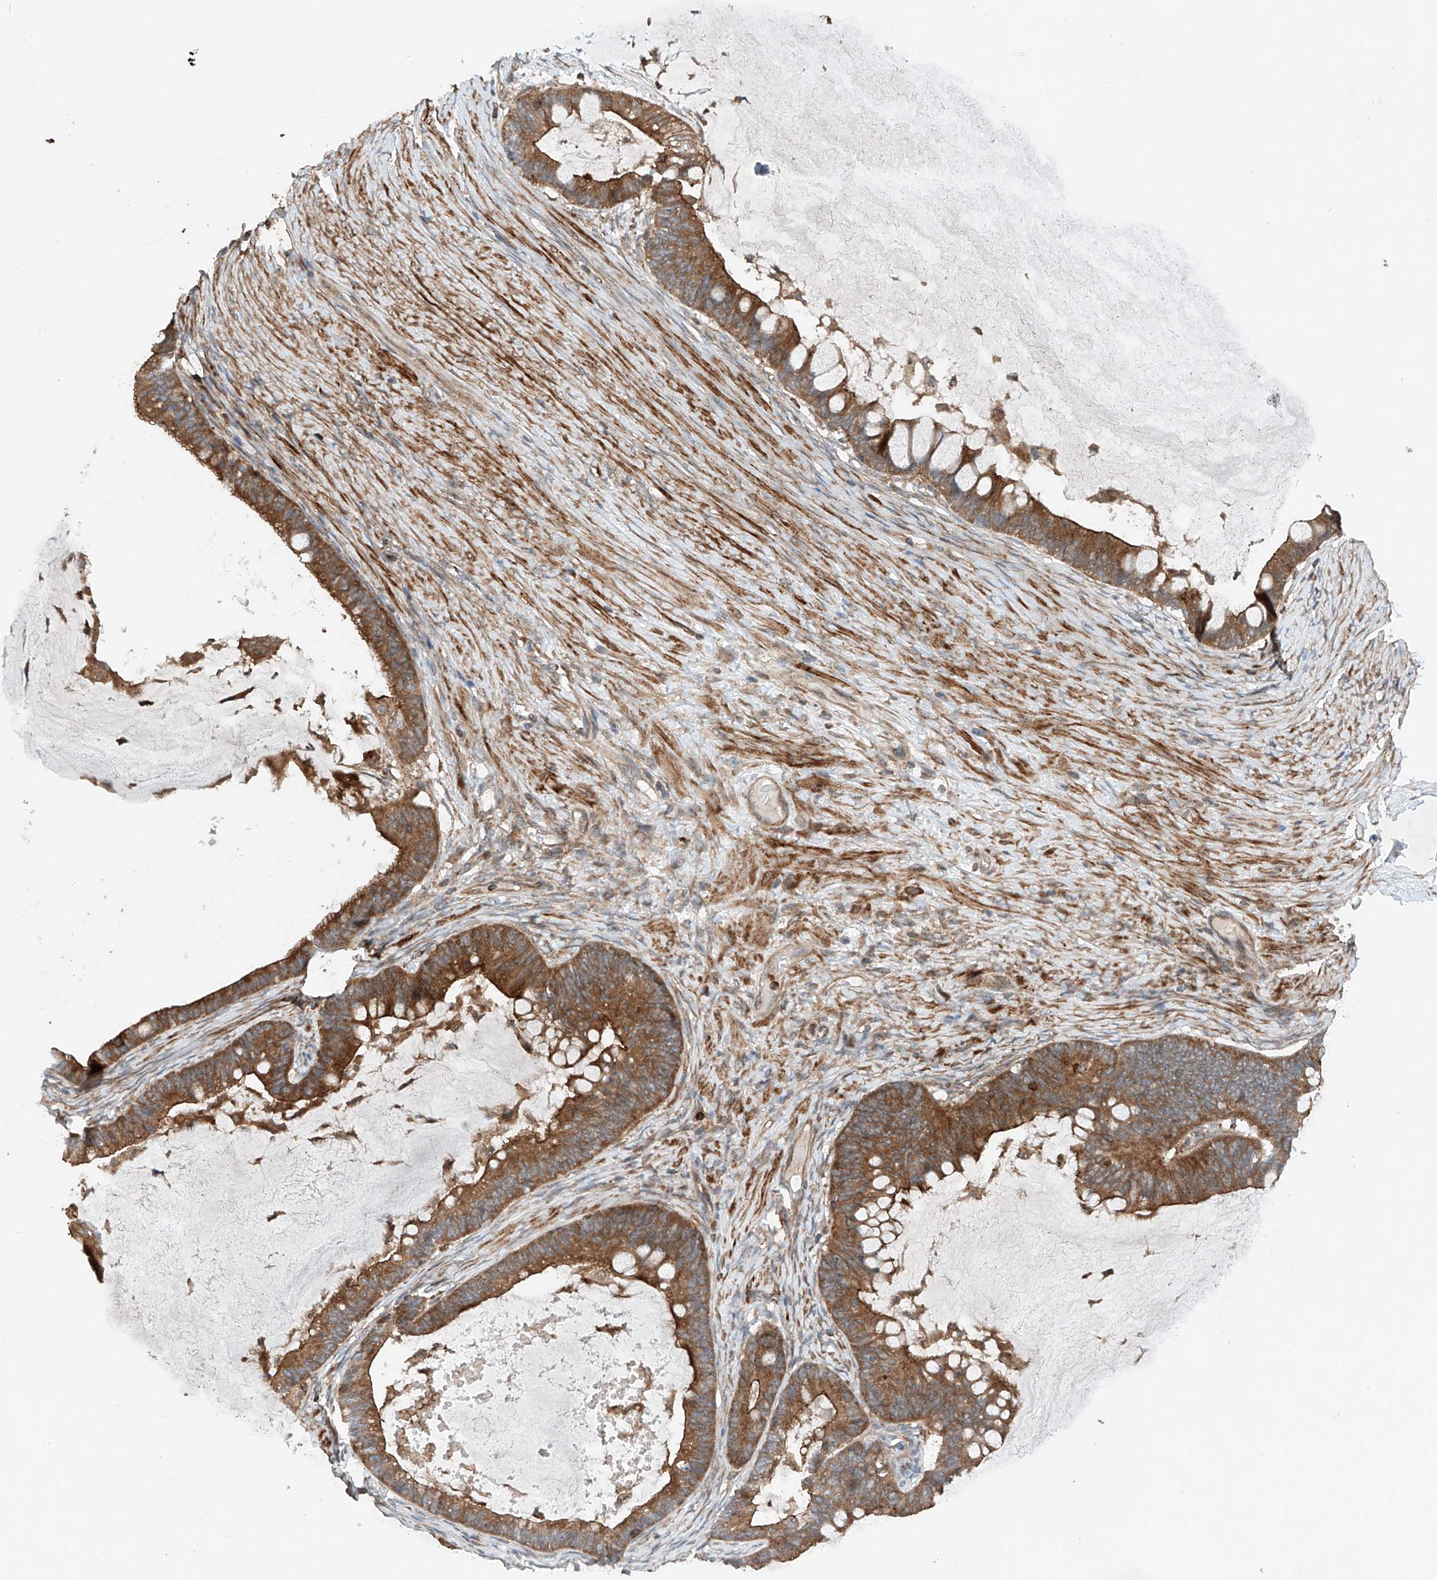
{"staining": {"intensity": "moderate", "quantity": ">75%", "location": "cytoplasmic/membranous"}, "tissue": "ovarian cancer", "cell_type": "Tumor cells", "image_type": "cancer", "snomed": [{"axis": "morphology", "description": "Cystadenocarcinoma, mucinous, NOS"}, {"axis": "topography", "description": "Ovary"}], "caption": "Protein staining of ovarian cancer tissue exhibits moderate cytoplasmic/membranous positivity in approximately >75% of tumor cells.", "gene": "CEP85L", "patient": {"sex": "female", "age": 61}}